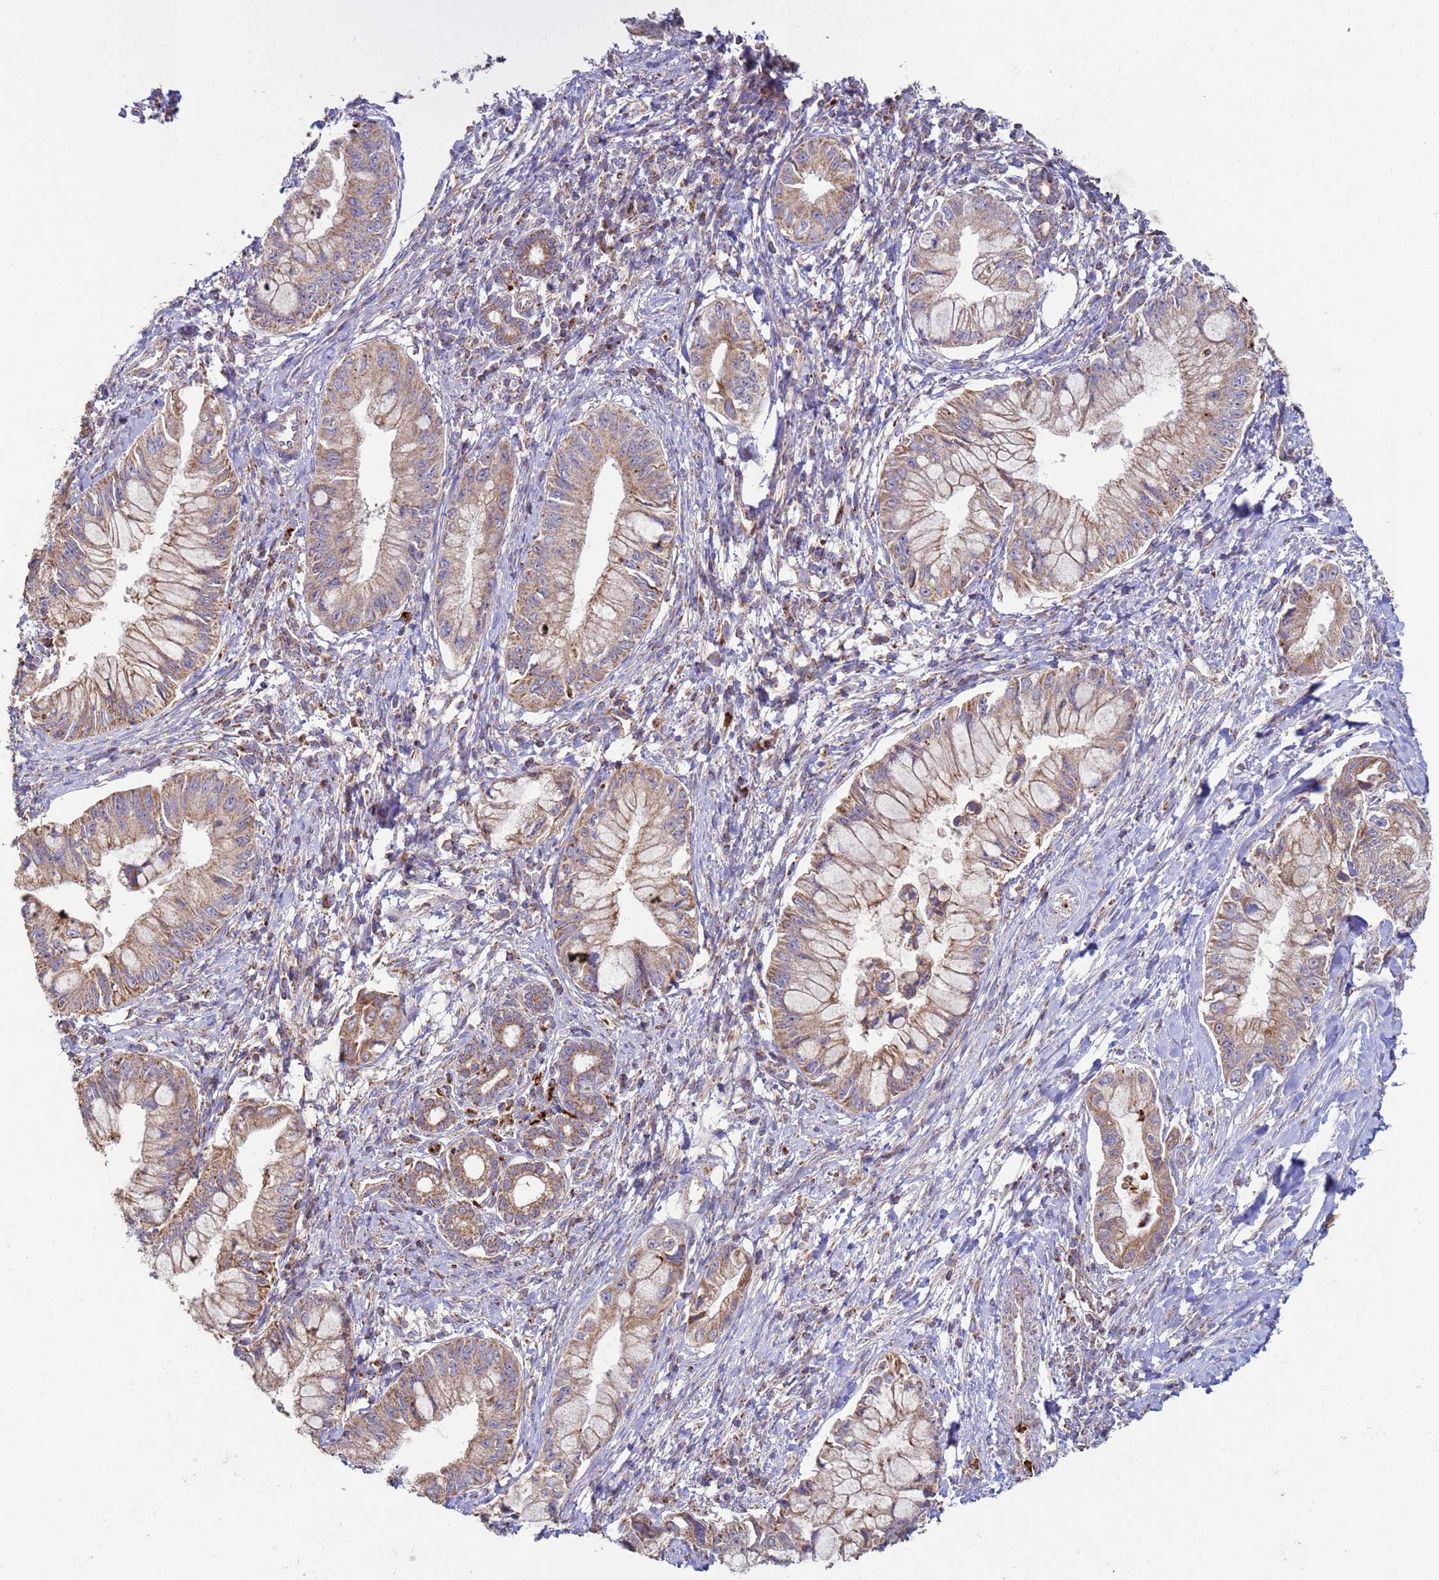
{"staining": {"intensity": "weak", "quantity": ">75%", "location": "cytoplasmic/membranous"}, "tissue": "pancreatic cancer", "cell_type": "Tumor cells", "image_type": "cancer", "snomed": [{"axis": "morphology", "description": "Adenocarcinoma, NOS"}, {"axis": "topography", "description": "Pancreas"}], "caption": "Human pancreatic cancer stained for a protein (brown) reveals weak cytoplasmic/membranous positive expression in about >75% of tumor cells.", "gene": "FBXO33", "patient": {"sex": "male", "age": 48}}